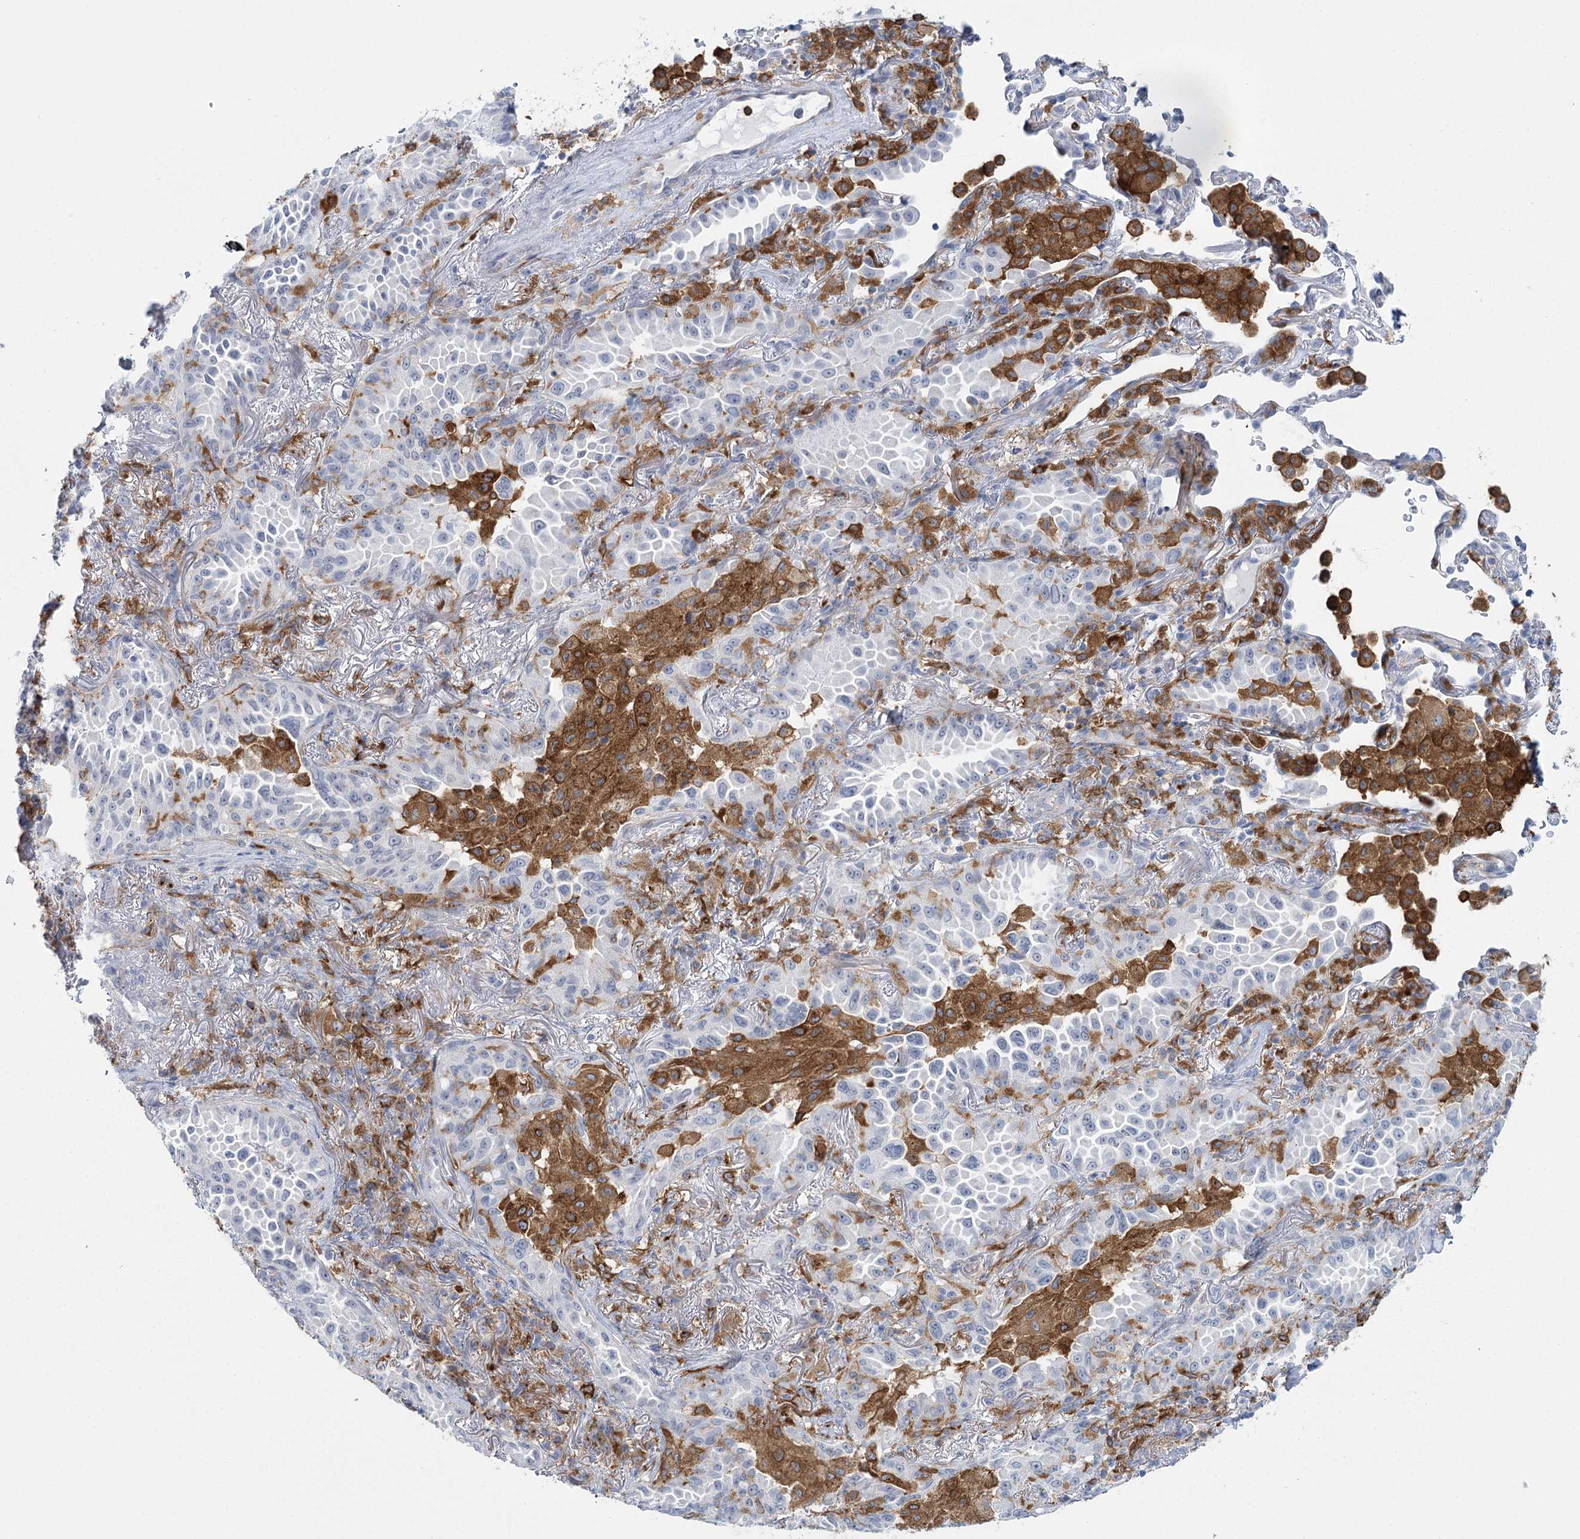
{"staining": {"intensity": "negative", "quantity": "none", "location": "none"}, "tissue": "lung cancer", "cell_type": "Tumor cells", "image_type": "cancer", "snomed": [{"axis": "morphology", "description": "Adenocarcinoma, NOS"}, {"axis": "topography", "description": "Lung"}], "caption": "IHC micrograph of human lung adenocarcinoma stained for a protein (brown), which shows no staining in tumor cells.", "gene": "CCDC88A", "patient": {"sex": "female", "age": 69}}